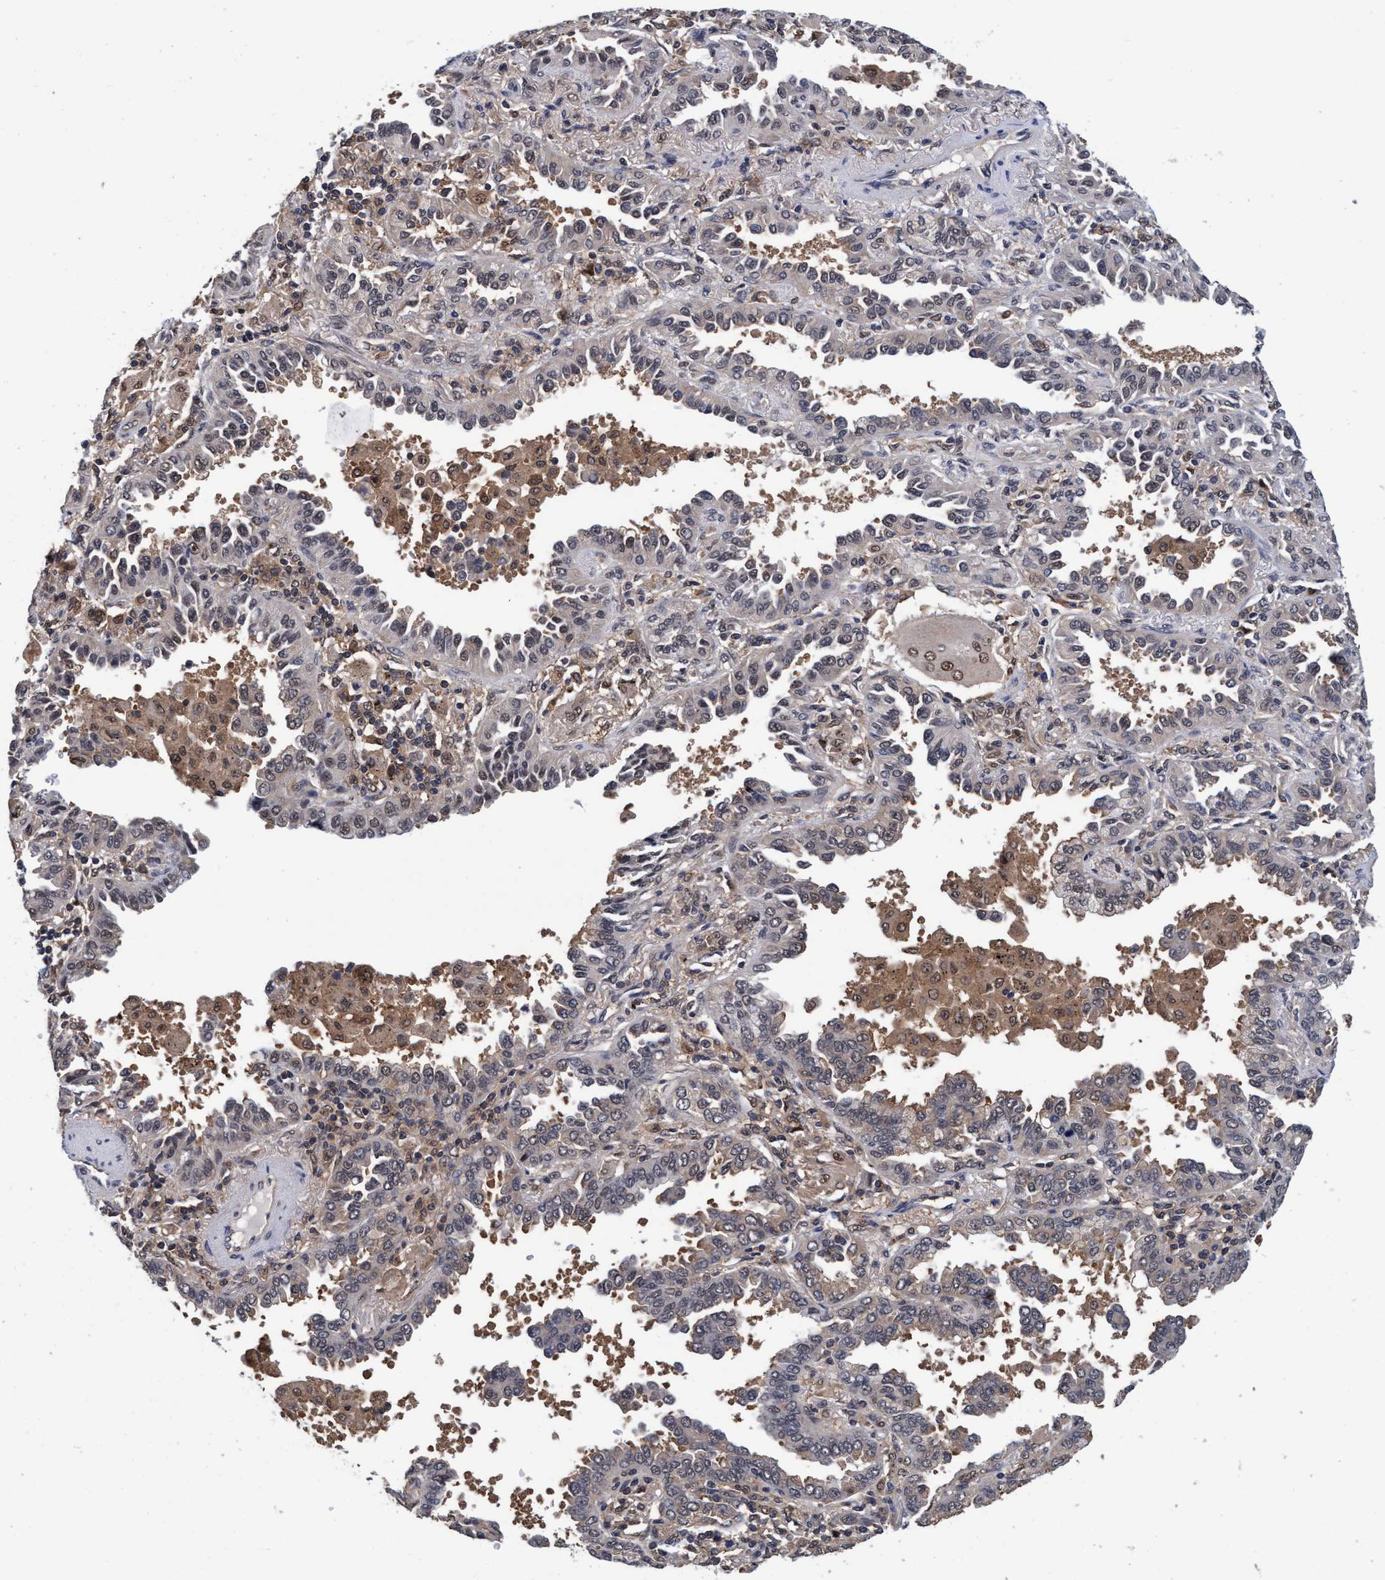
{"staining": {"intensity": "weak", "quantity": "25%-75%", "location": "cytoplasmic/membranous,nuclear"}, "tissue": "lung cancer", "cell_type": "Tumor cells", "image_type": "cancer", "snomed": [{"axis": "morphology", "description": "Normal tissue, NOS"}, {"axis": "morphology", "description": "Adenocarcinoma, NOS"}, {"axis": "topography", "description": "Lung"}], "caption": "This photomicrograph displays immunohistochemistry (IHC) staining of human adenocarcinoma (lung), with low weak cytoplasmic/membranous and nuclear staining in approximately 25%-75% of tumor cells.", "gene": "PSMD12", "patient": {"sex": "male", "age": 59}}